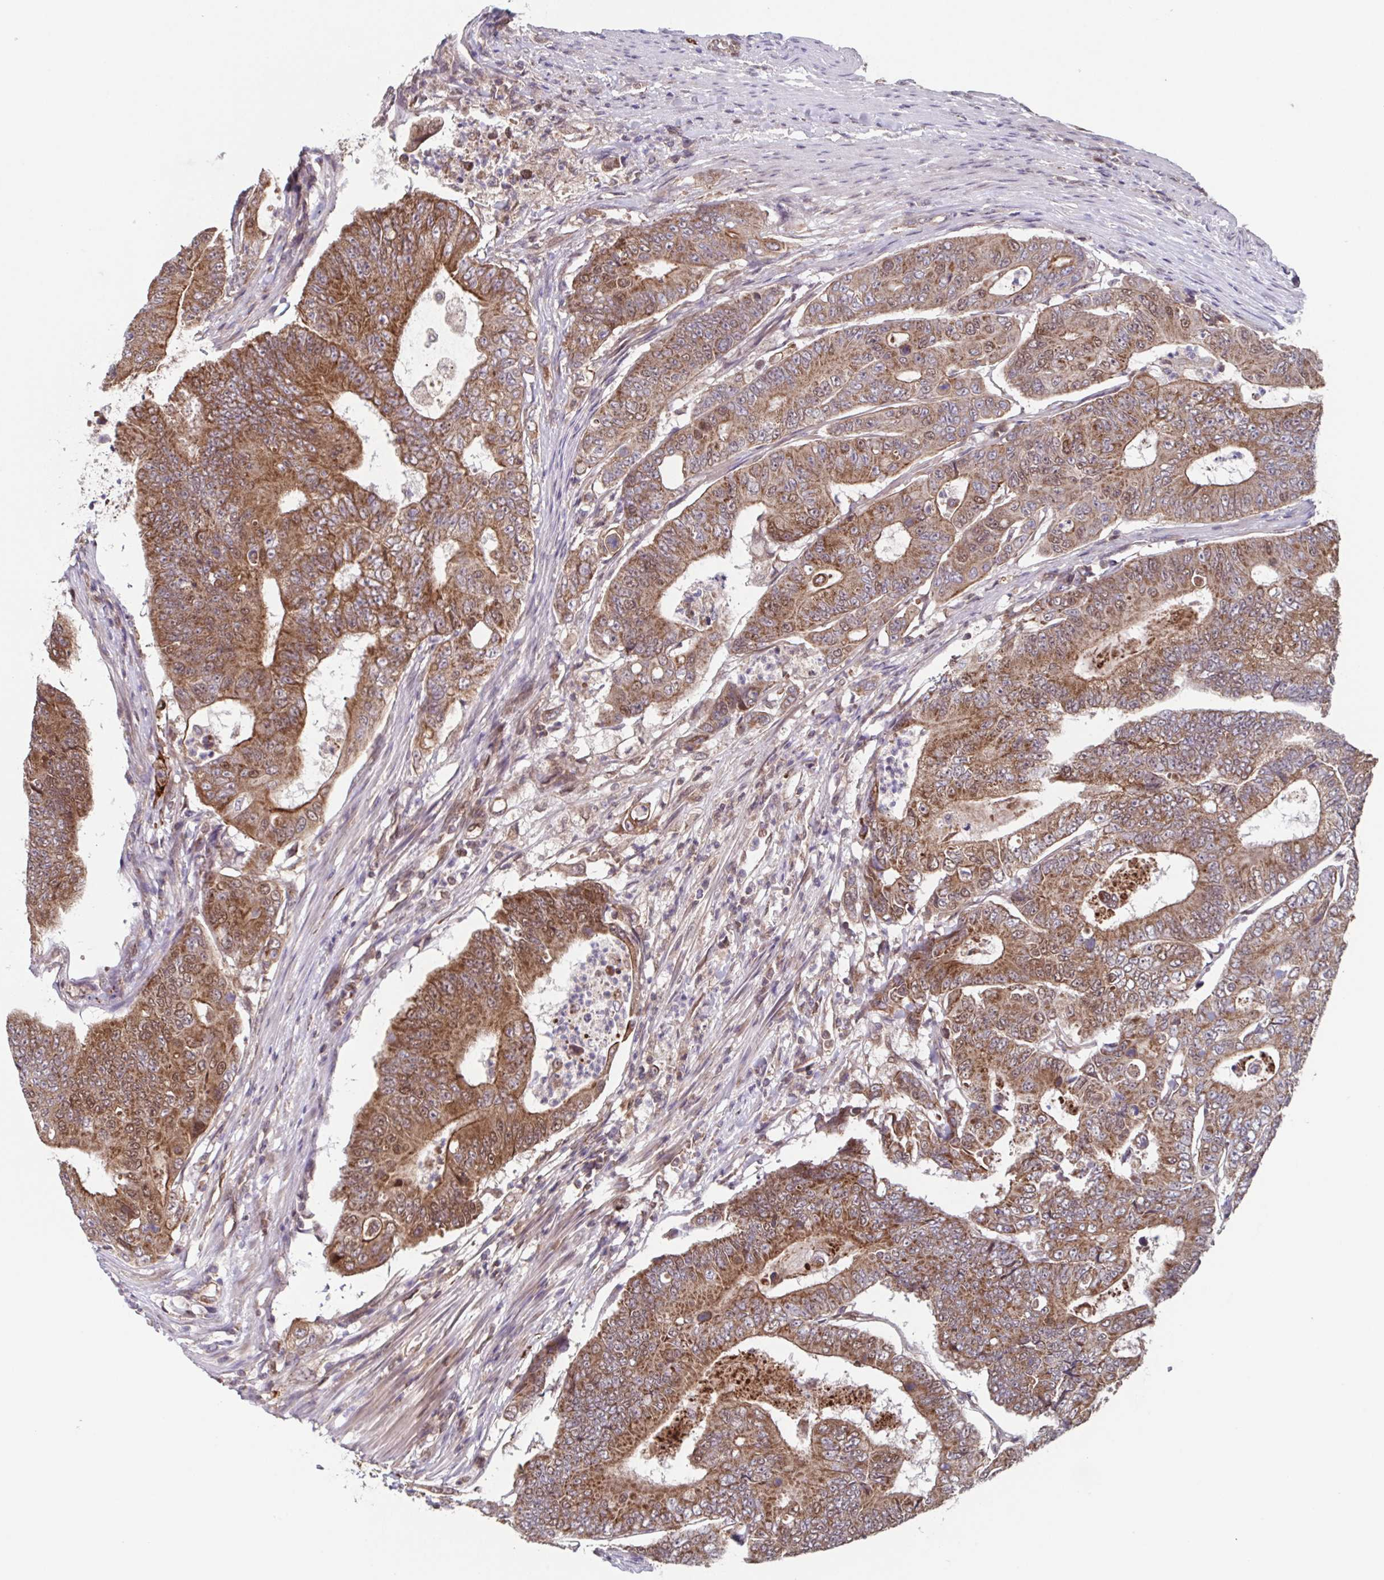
{"staining": {"intensity": "moderate", "quantity": ">75%", "location": "cytoplasmic/membranous"}, "tissue": "colorectal cancer", "cell_type": "Tumor cells", "image_type": "cancer", "snomed": [{"axis": "morphology", "description": "Adenocarcinoma, NOS"}, {"axis": "topography", "description": "Colon"}], "caption": "Protein staining by immunohistochemistry reveals moderate cytoplasmic/membranous expression in about >75% of tumor cells in adenocarcinoma (colorectal).", "gene": "TTC19", "patient": {"sex": "female", "age": 48}}